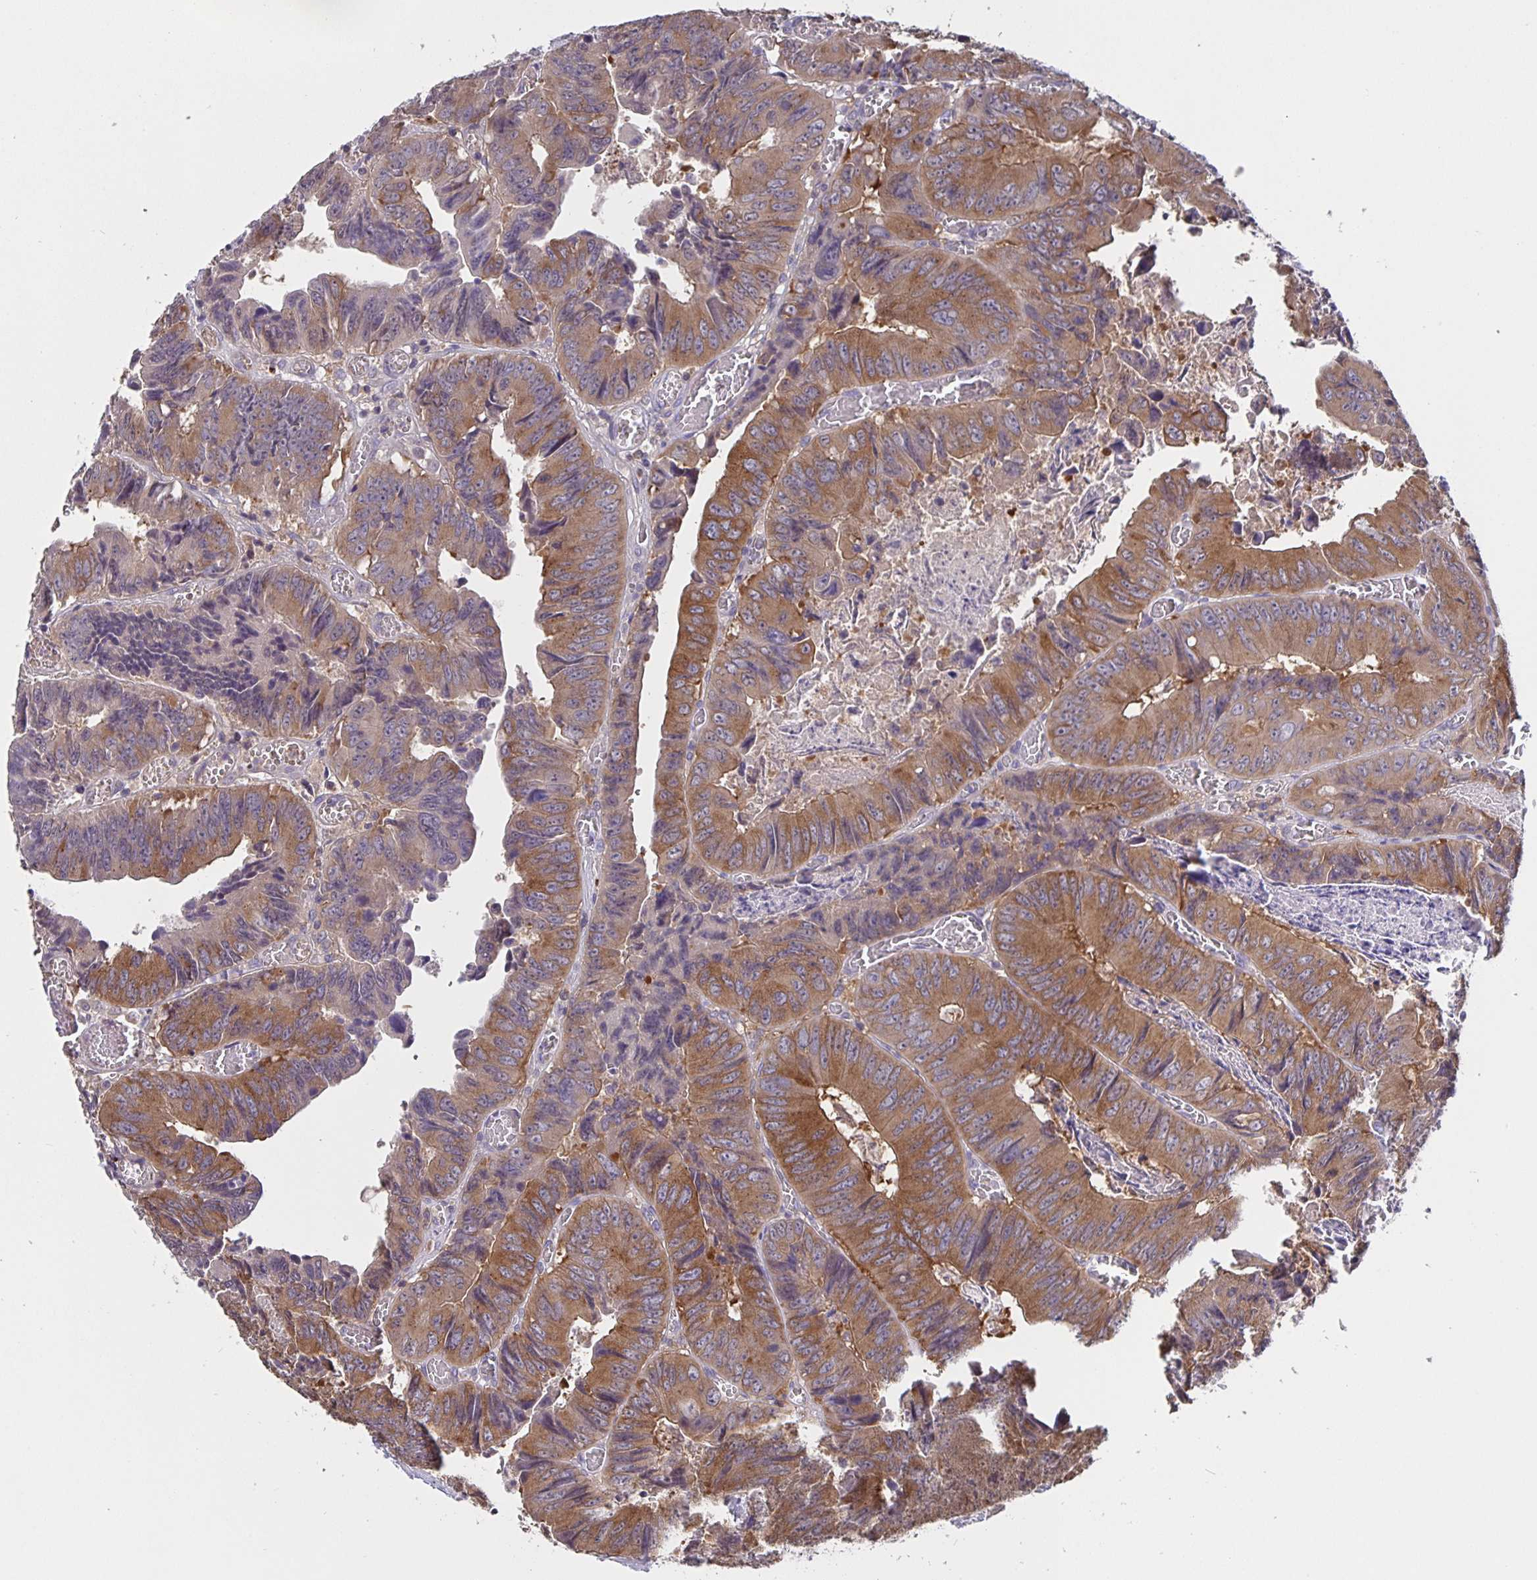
{"staining": {"intensity": "moderate", "quantity": ">75%", "location": "cytoplasmic/membranous"}, "tissue": "colorectal cancer", "cell_type": "Tumor cells", "image_type": "cancer", "snomed": [{"axis": "morphology", "description": "Adenocarcinoma, NOS"}, {"axis": "topography", "description": "Colon"}], "caption": "Immunohistochemical staining of human adenocarcinoma (colorectal) displays medium levels of moderate cytoplasmic/membranous protein expression in approximately >75% of tumor cells. The staining was performed using DAB (3,3'-diaminobenzidine), with brown indicating positive protein expression. Nuclei are stained blue with hematoxylin.", "gene": "FEM1C", "patient": {"sex": "female", "age": 84}}